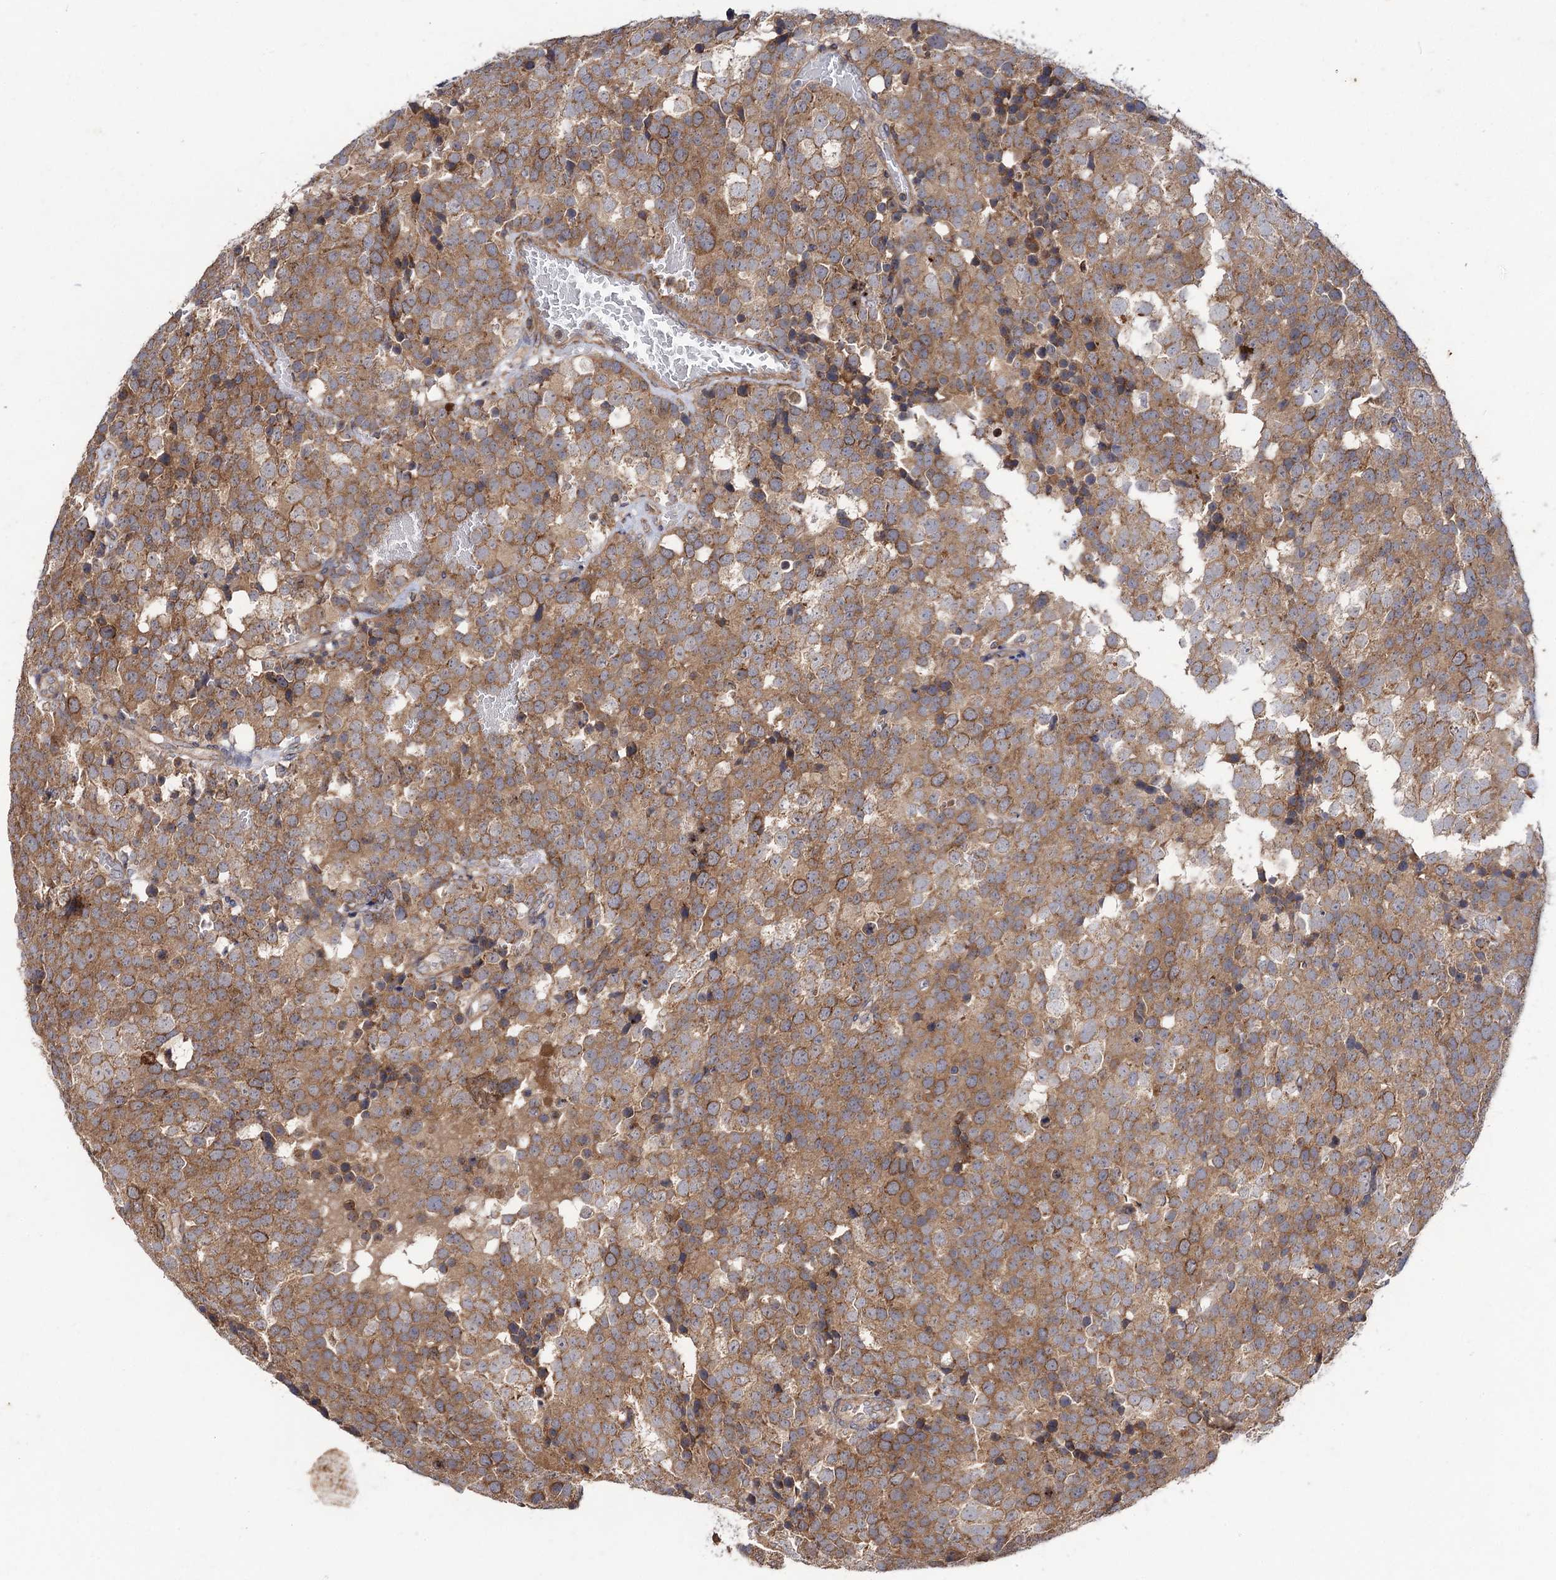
{"staining": {"intensity": "moderate", "quantity": ">75%", "location": "cytoplasmic/membranous"}, "tissue": "testis cancer", "cell_type": "Tumor cells", "image_type": "cancer", "snomed": [{"axis": "morphology", "description": "Seminoma, NOS"}, {"axis": "topography", "description": "Testis"}], "caption": "A brown stain shows moderate cytoplasmic/membranous expression of a protein in testis cancer (seminoma) tumor cells.", "gene": "DYDC1", "patient": {"sex": "male", "age": 71}}